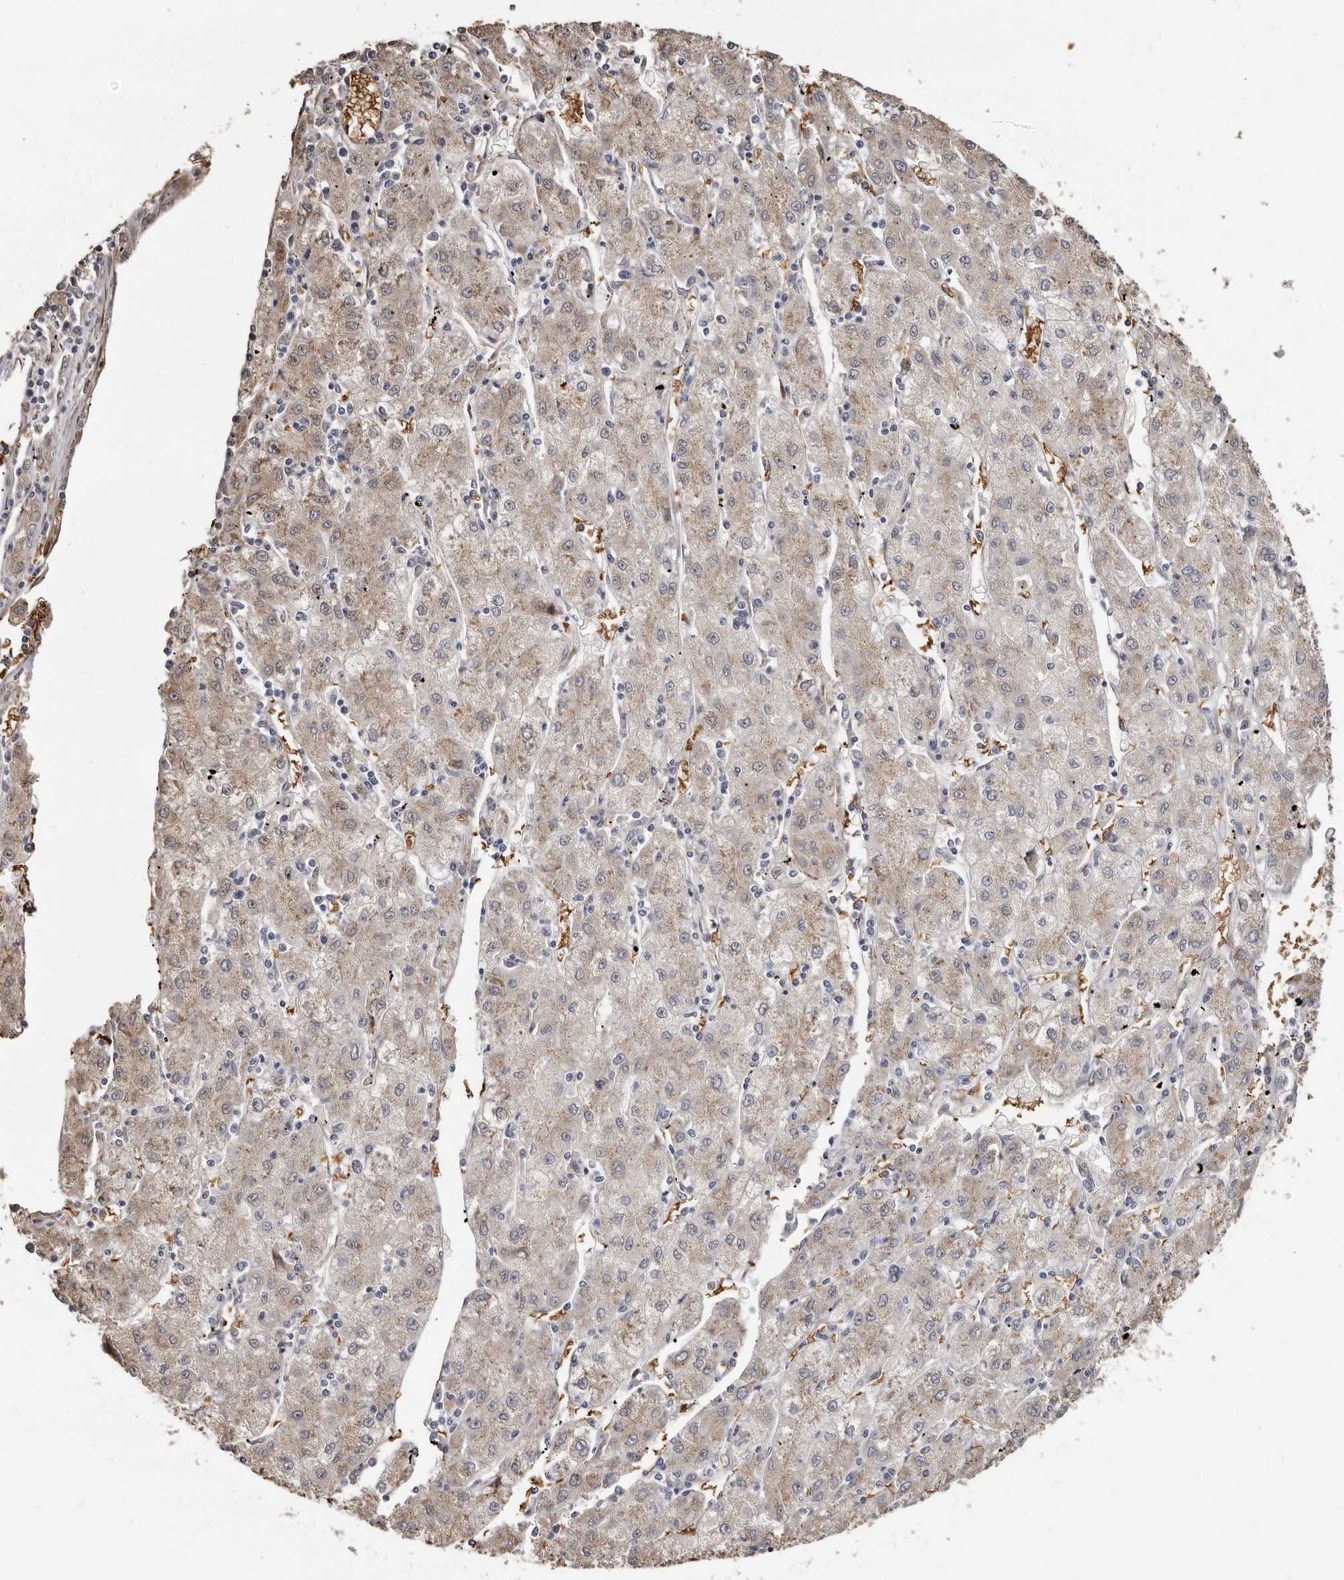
{"staining": {"intensity": "weak", "quantity": ">75%", "location": "cytoplasmic/membranous"}, "tissue": "liver cancer", "cell_type": "Tumor cells", "image_type": "cancer", "snomed": [{"axis": "morphology", "description": "Carcinoma, Hepatocellular, NOS"}, {"axis": "topography", "description": "Liver"}], "caption": "This is an image of IHC staining of liver hepatocellular carcinoma, which shows weak positivity in the cytoplasmic/membranous of tumor cells.", "gene": "ENTREP1", "patient": {"sex": "male", "age": 72}}